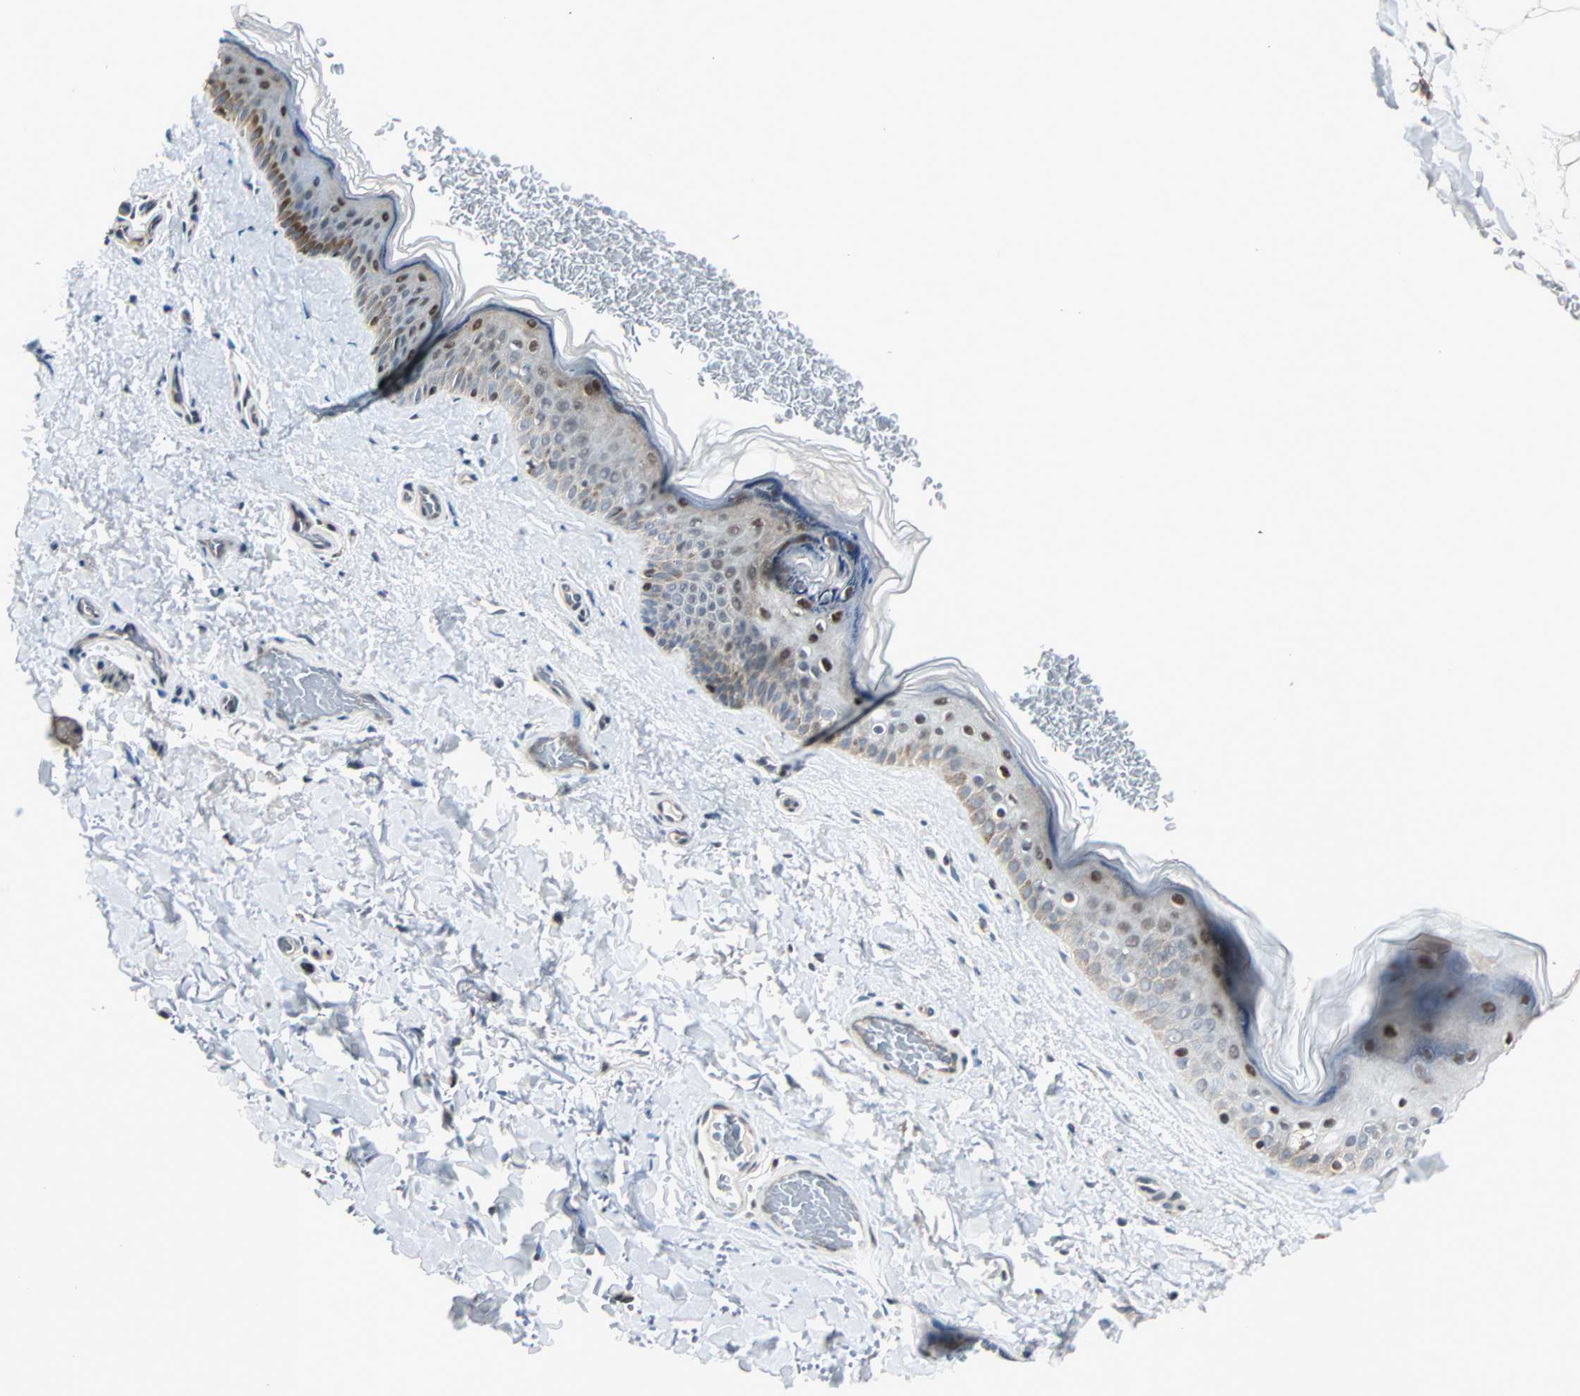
{"staining": {"intensity": "negative", "quantity": "none", "location": "none"}, "tissue": "skin", "cell_type": "Fibroblasts", "image_type": "normal", "snomed": [{"axis": "morphology", "description": "Normal tissue, NOS"}, {"axis": "topography", "description": "Skin"}], "caption": "Immunohistochemistry of normal skin reveals no staining in fibroblasts.", "gene": "CBX4", "patient": {"sex": "male", "age": 63}}